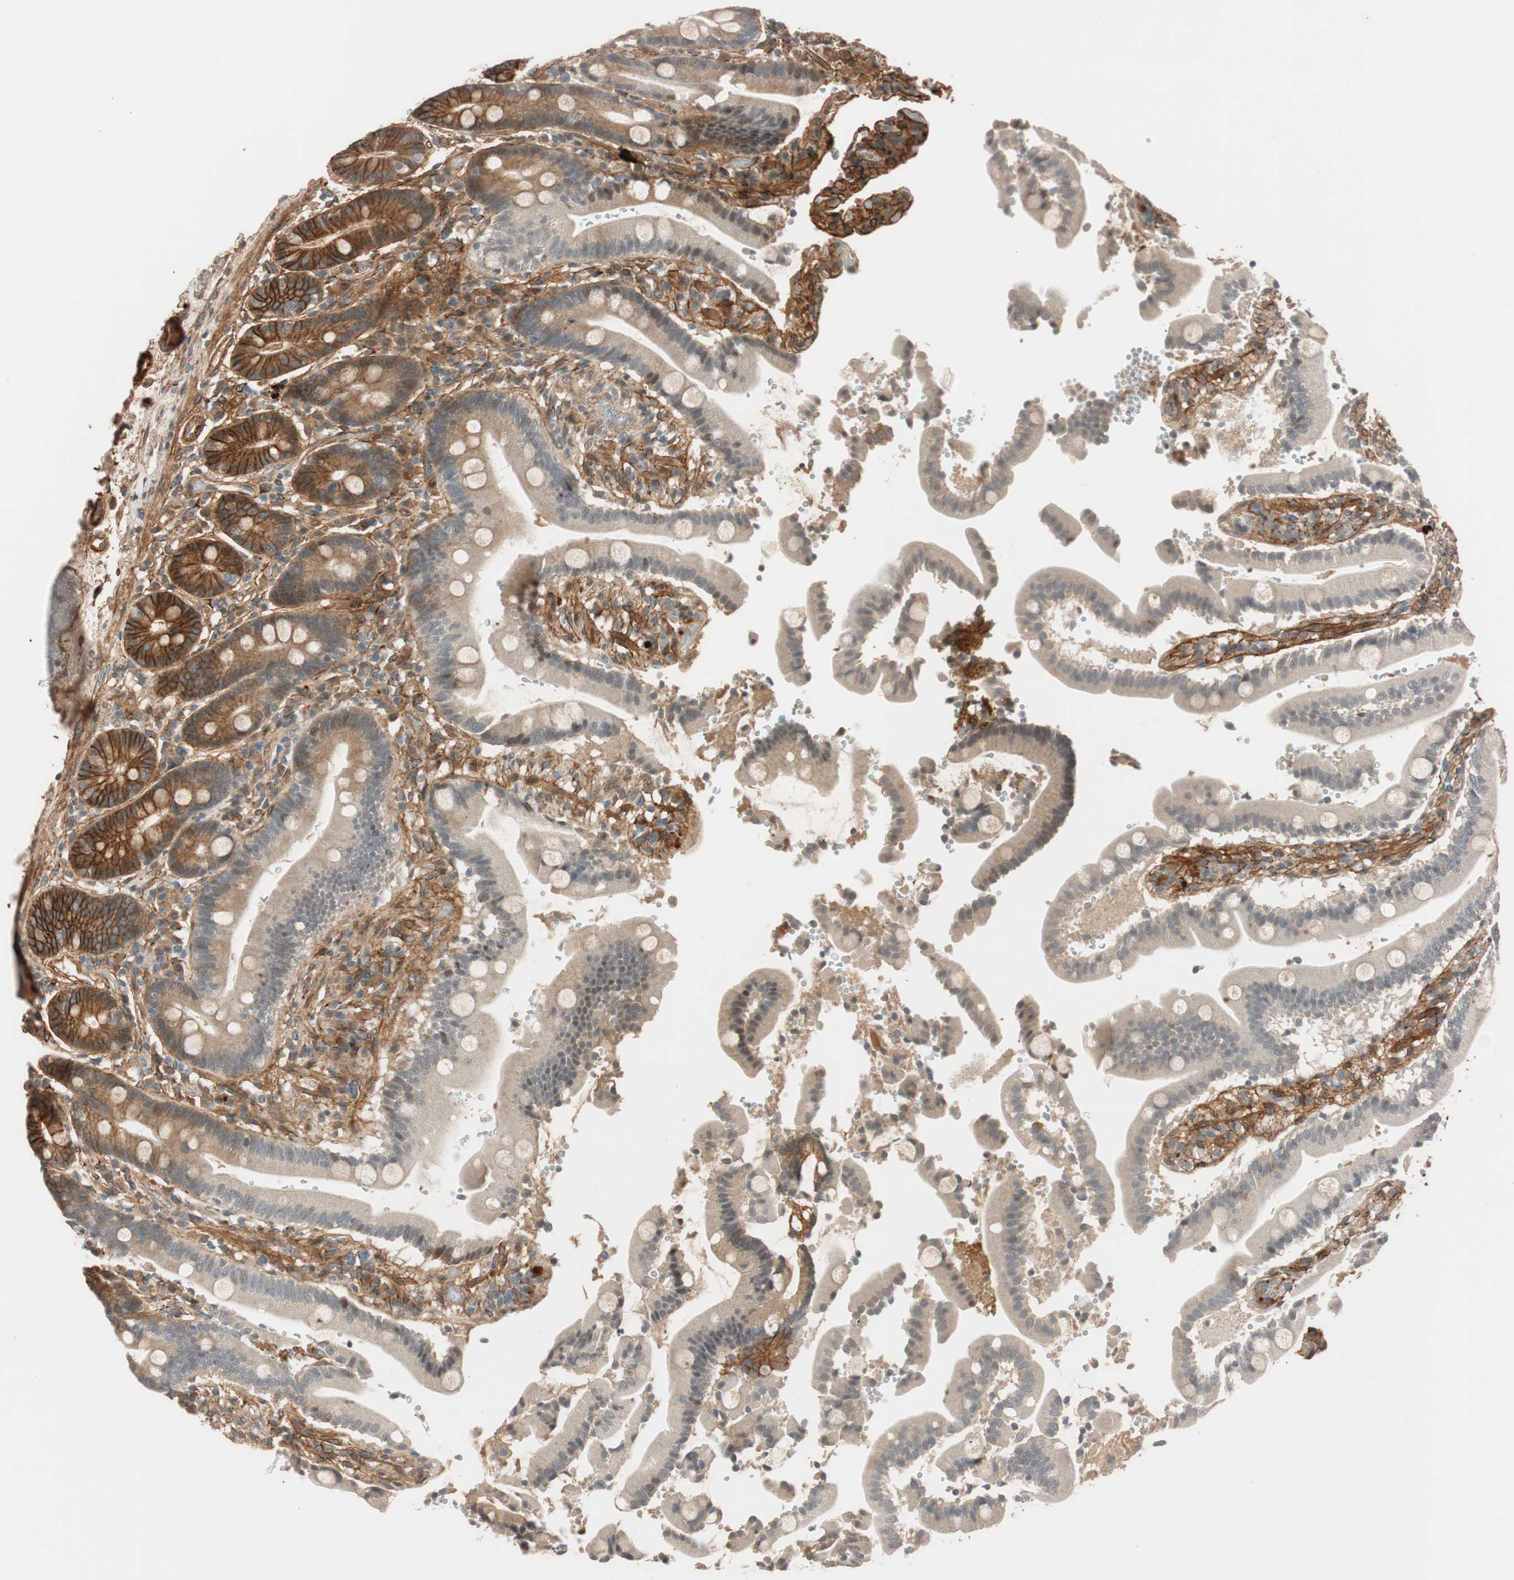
{"staining": {"intensity": "strong", "quantity": "25%-75%", "location": "cytoplasmic/membranous"}, "tissue": "duodenum", "cell_type": "Glandular cells", "image_type": "normal", "snomed": [{"axis": "morphology", "description": "Normal tissue, NOS"}, {"axis": "topography", "description": "Small intestine, NOS"}], "caption": "This micrograph reveals immunohistochemistry (IHC) staining of unremarkable human duodenum, with high strong cytoplasmic/membranous staining in approximately 25%-75% of glandular cells.", "gene": "EPHA6", "patient": {"sex": "female", "age": 71}}